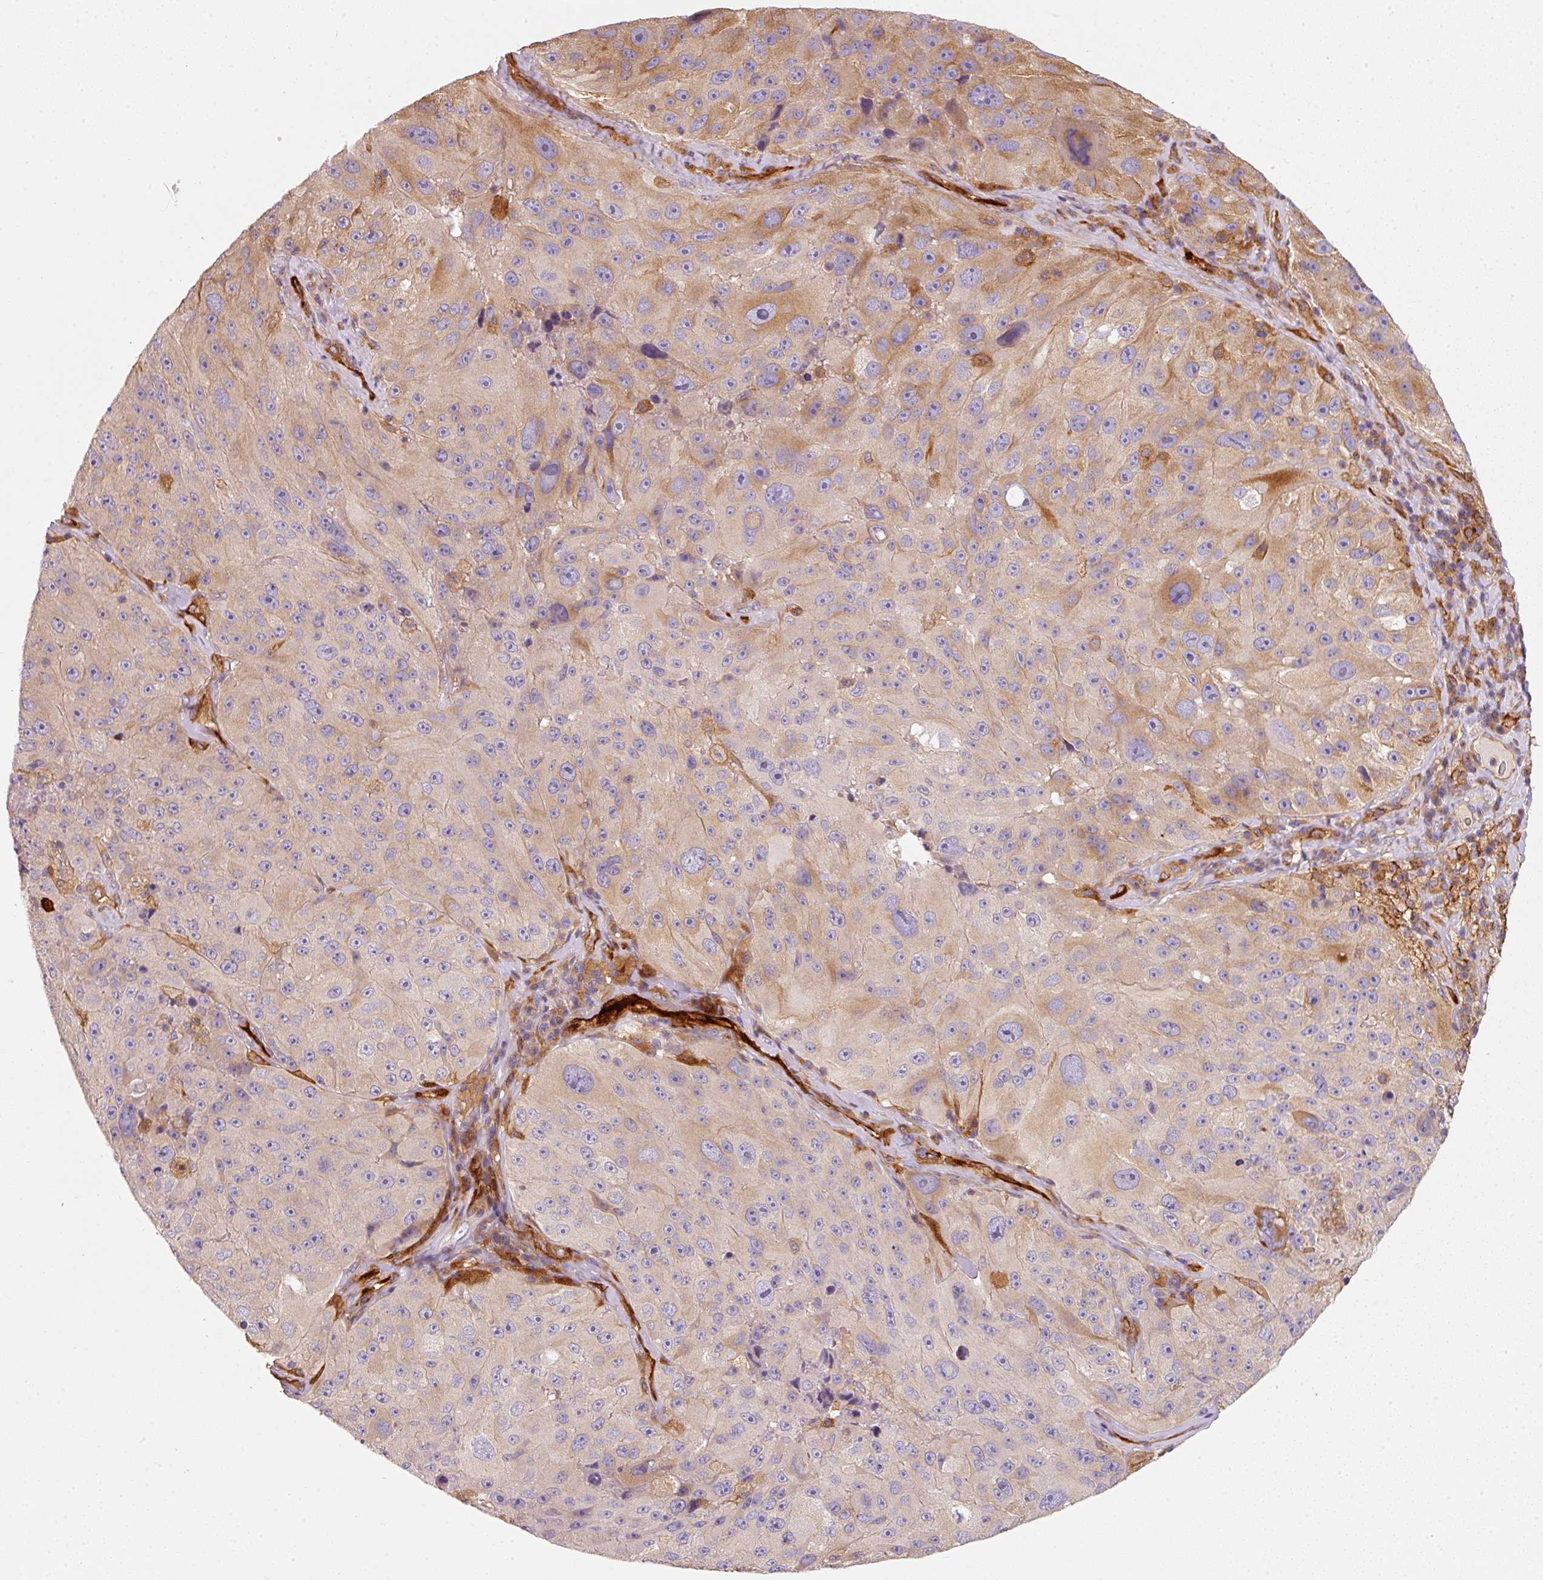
{"staining": {"intensity": "moderate", "quantity": "<25%", "location": "cytoplasmic/membranous"}, "tissue": "melanoma", "cell_type": "Tumor cells", "image_type": "cancer", "snomed": [{"axis": "morphology", "description": "Malignant melanoma, Metastatic site"}, {"axis": "topography", "description": "Lymph node"}], "caption": "Protein staining by immunohistochemistry (IHC) reveals moderate cytoplasmic/membranous positivity in about <25% of tumor cells in melanoma.", "gene": "IQGAP2", "patient": {"sex": "male", "age": 62}}